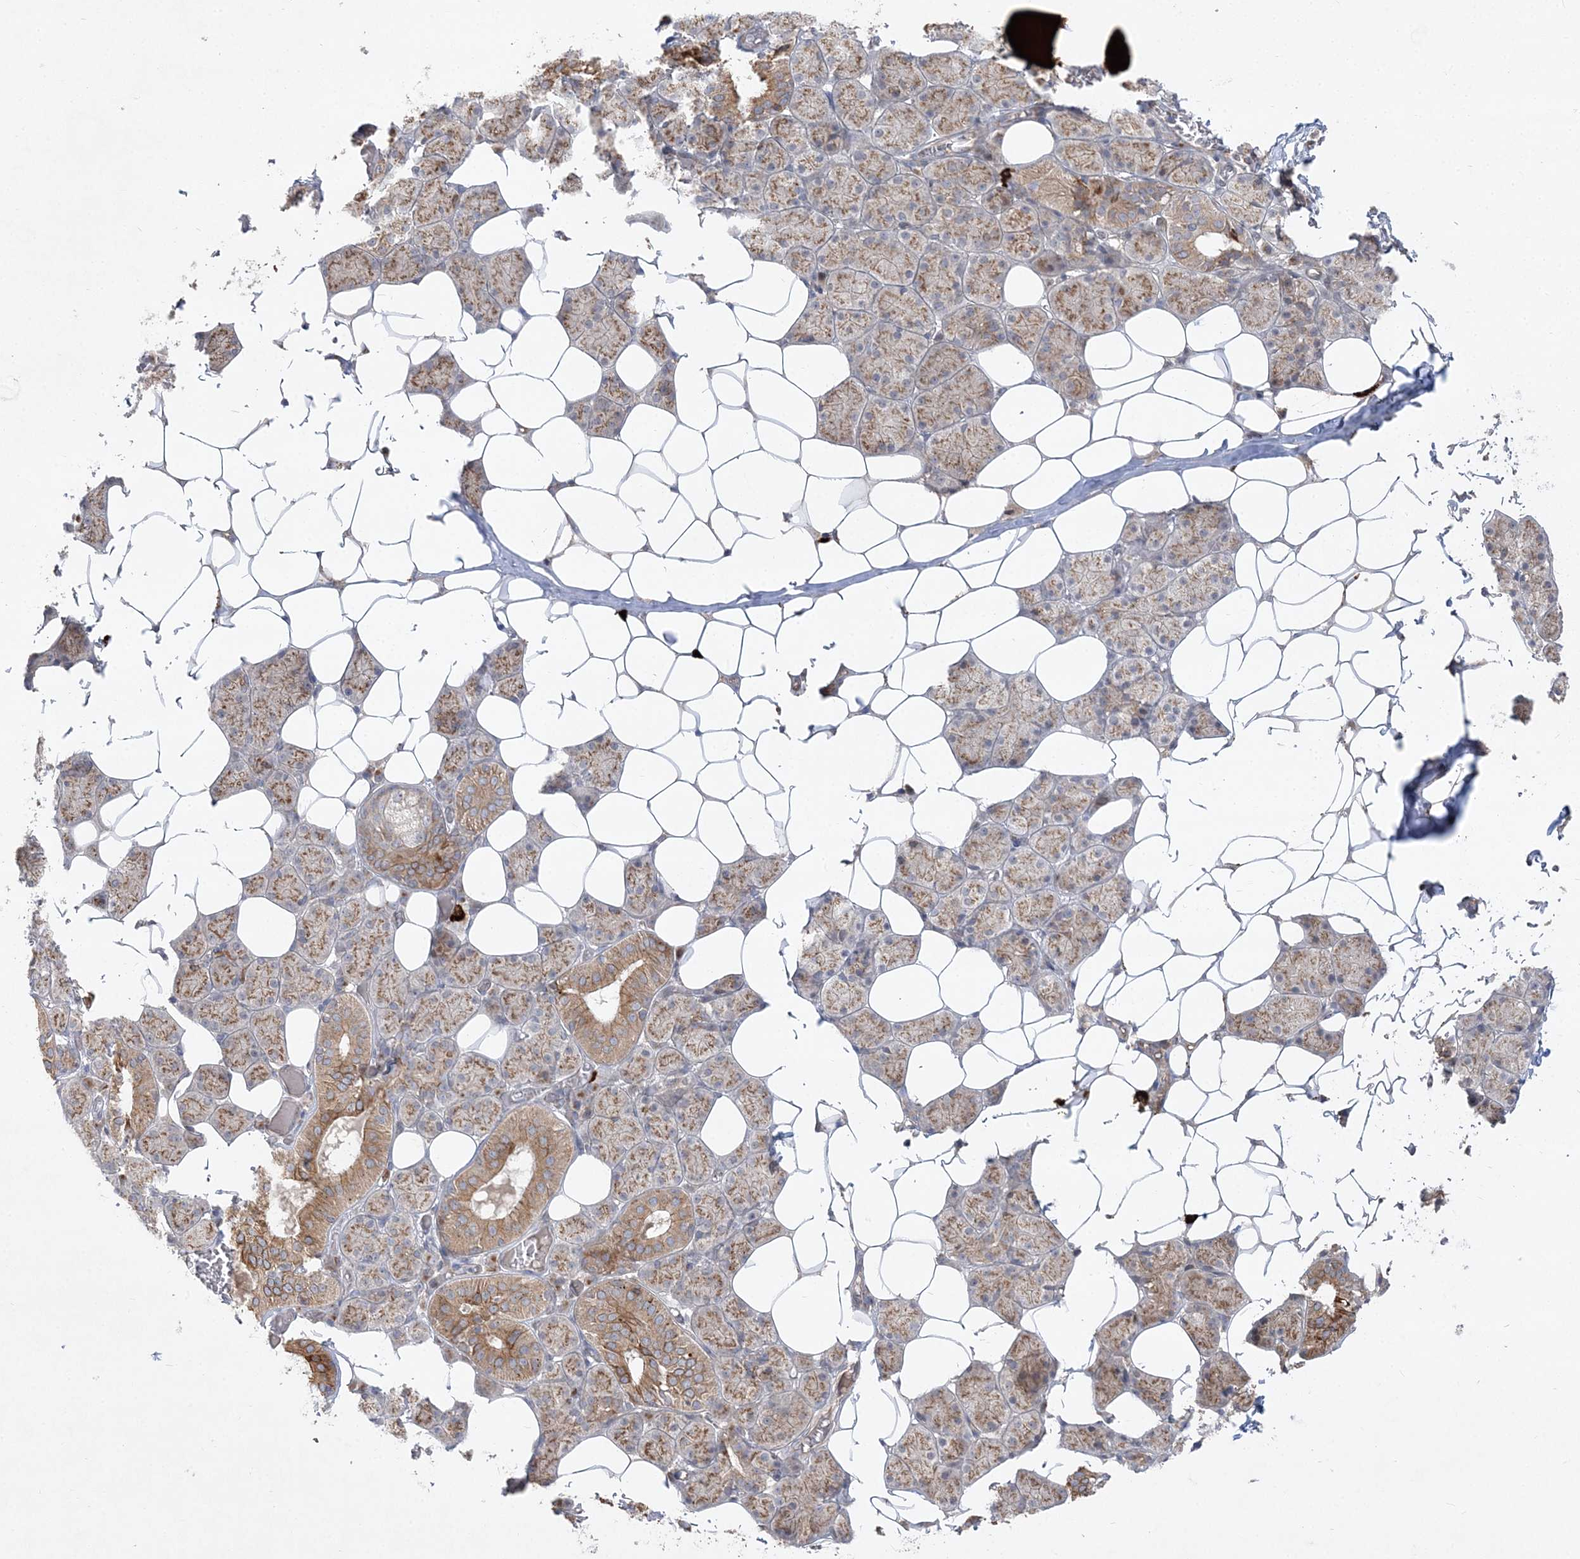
{"staining": {"intensity": "strong", "quantity": "<25%", "location": "cytoplasmic/membranous"}, "tissue": "salivary gland", "cell_type": "Glandular cells", "image_type": "normal", "snomed": [{"axis": "morphology", "description": "Normal tissue, NOS"}, {"axis": "topography", "description": "Salivary gland"}], "caption": "Protein expression analysis of benign human salivary gland reveals strong cytoplasmic/membranous staining in approximately <25% of glandular cells. The protein of interest is stained brown, and the nuclei are stained in blue (DAB (3,3'-diaminobenzidine) IHC with brightfield microscopy, high magnification).", "gene": "CLNK", "patient": {"sex": "female", "age": 33}}